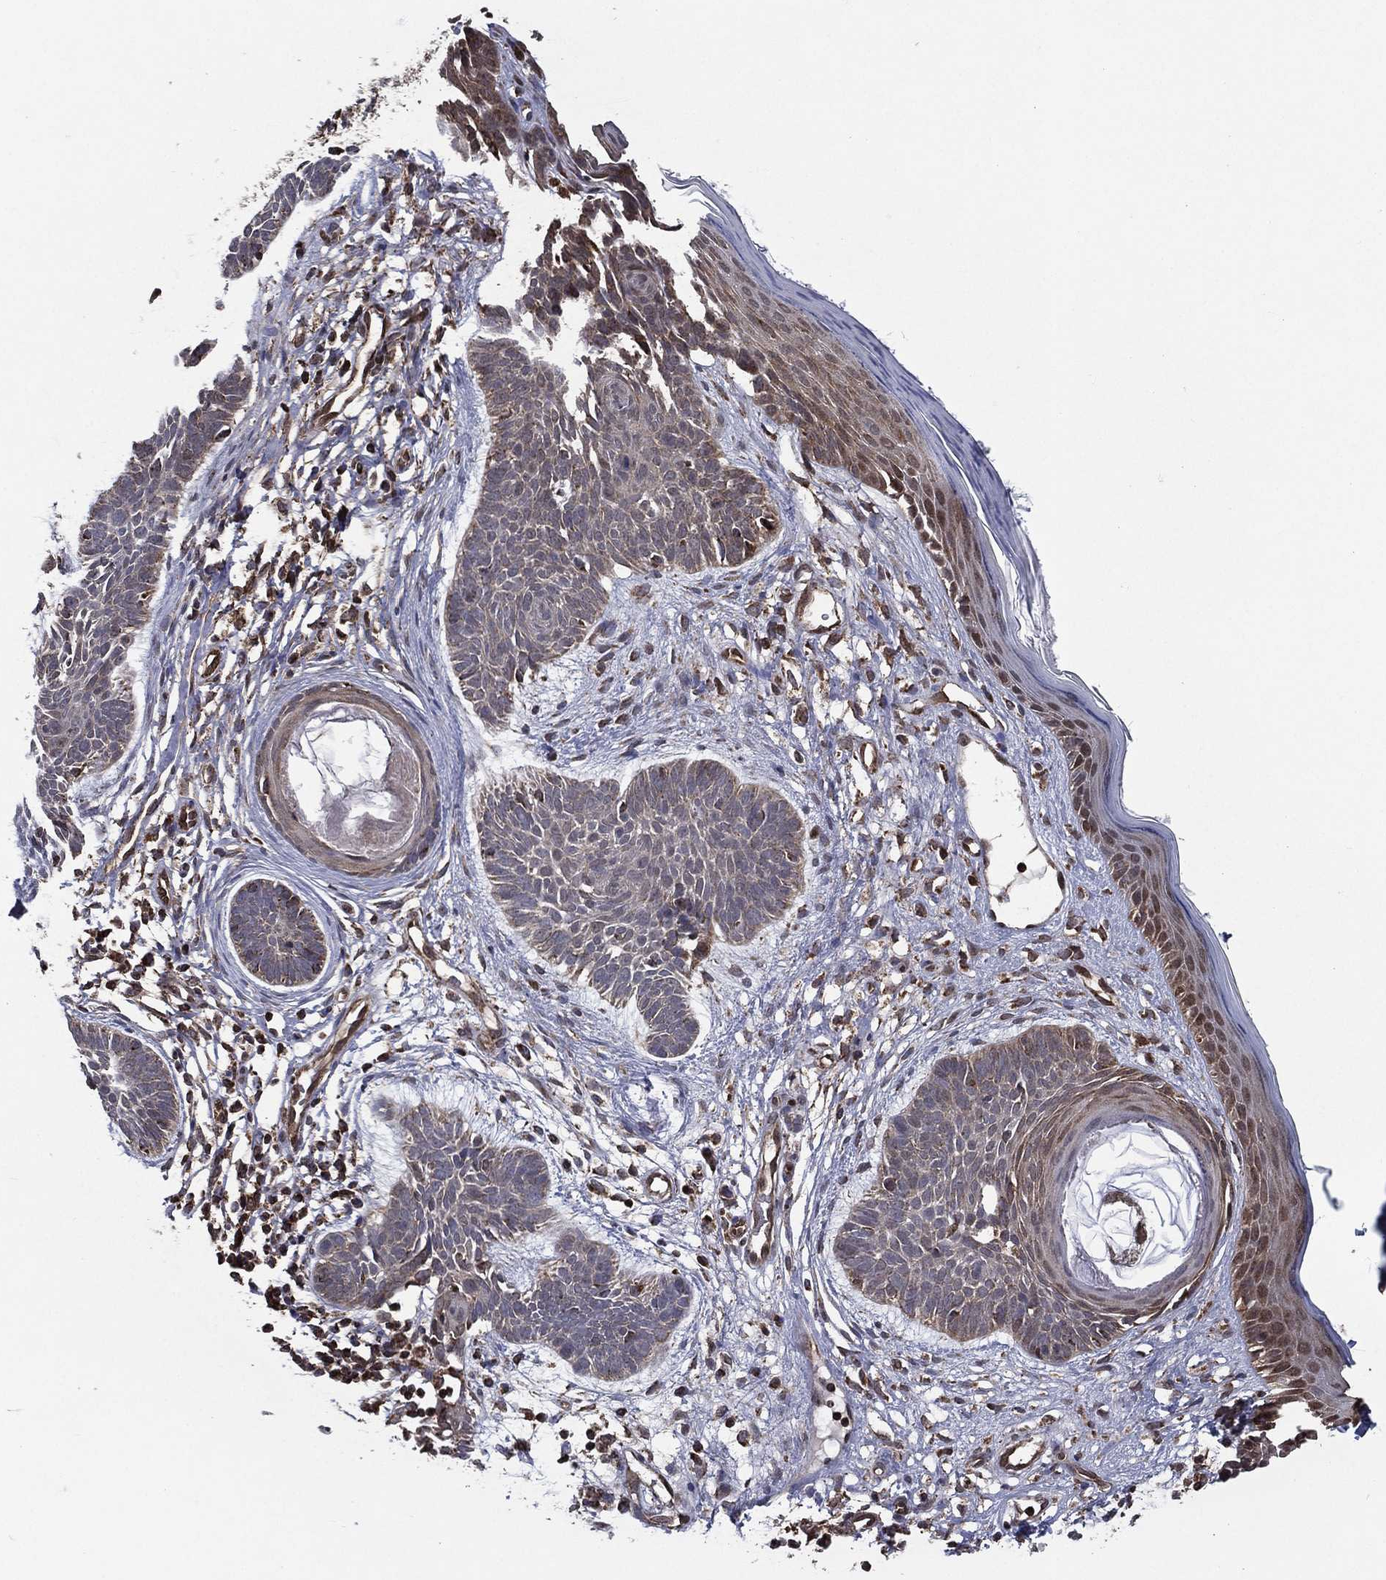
{"staining": {"intensity": "negative", "quantity": "none", "location": "none"}, "tissue": "skin cancer", "cell_type": "Tumor cells", "image_type": "cancer", "snomed": [{"axis": "morphology", "description": "Basal cell carcinoma"}, {"axis": "topography", "description": "Skin"}], "caption": "This photomicrograph is of skin cancer stained with IHC to label a protein in brown with the nuclei are counter-stained blue. There is no positivity in tumor cells. The staining is performed using DAB (3,3'-diaminobenzidine) brown chromogen with nuclei counter-stained in using hematoxylin.", "gene": "RIGI", "patient": {"sex": "male", "age": 85}}